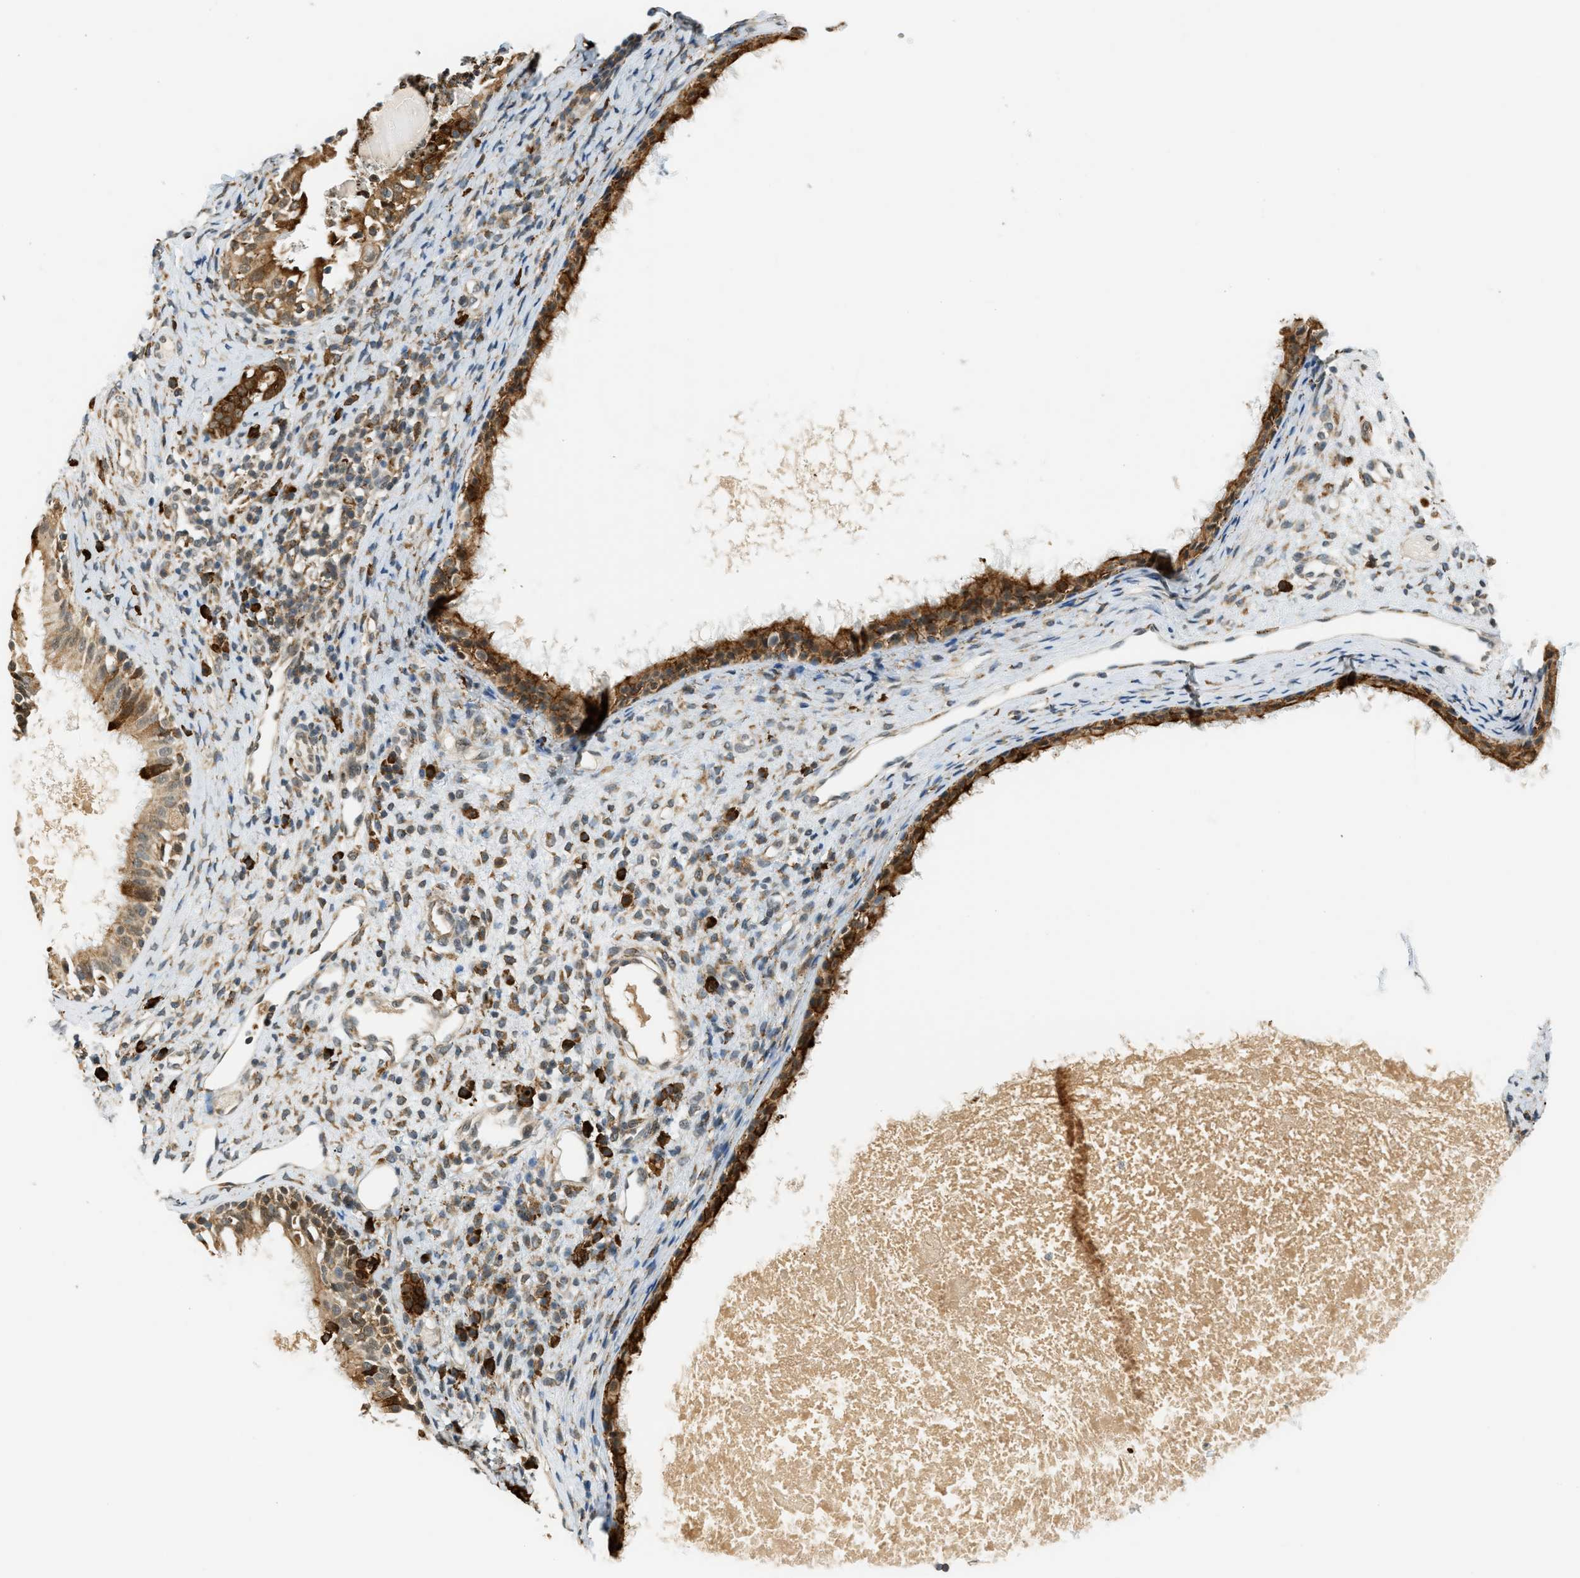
{"staining": {"intensity": "moderate", "quantity": ">75%", "location": "cytoplasmic/membranous,nuclear"}, "tissue": "nasopharynx", "cell_type": "Respiratory epithelial cells", "image_type": "normal", "snomed": [{"axis": "morphology", "description": "Normal tissue, NOS"}, {"axis": "topography", "description": "Nasopharynx"}], "caption": "Immunohistochemical staining of normal nasopharynx reveals medium levels of moderate cytoplasmic/membranous,nuclear staining in about >75% of respiratory epithelial cells.", "gene": "SEMA4D", "patient": {"sex": "male", "age": 22}}